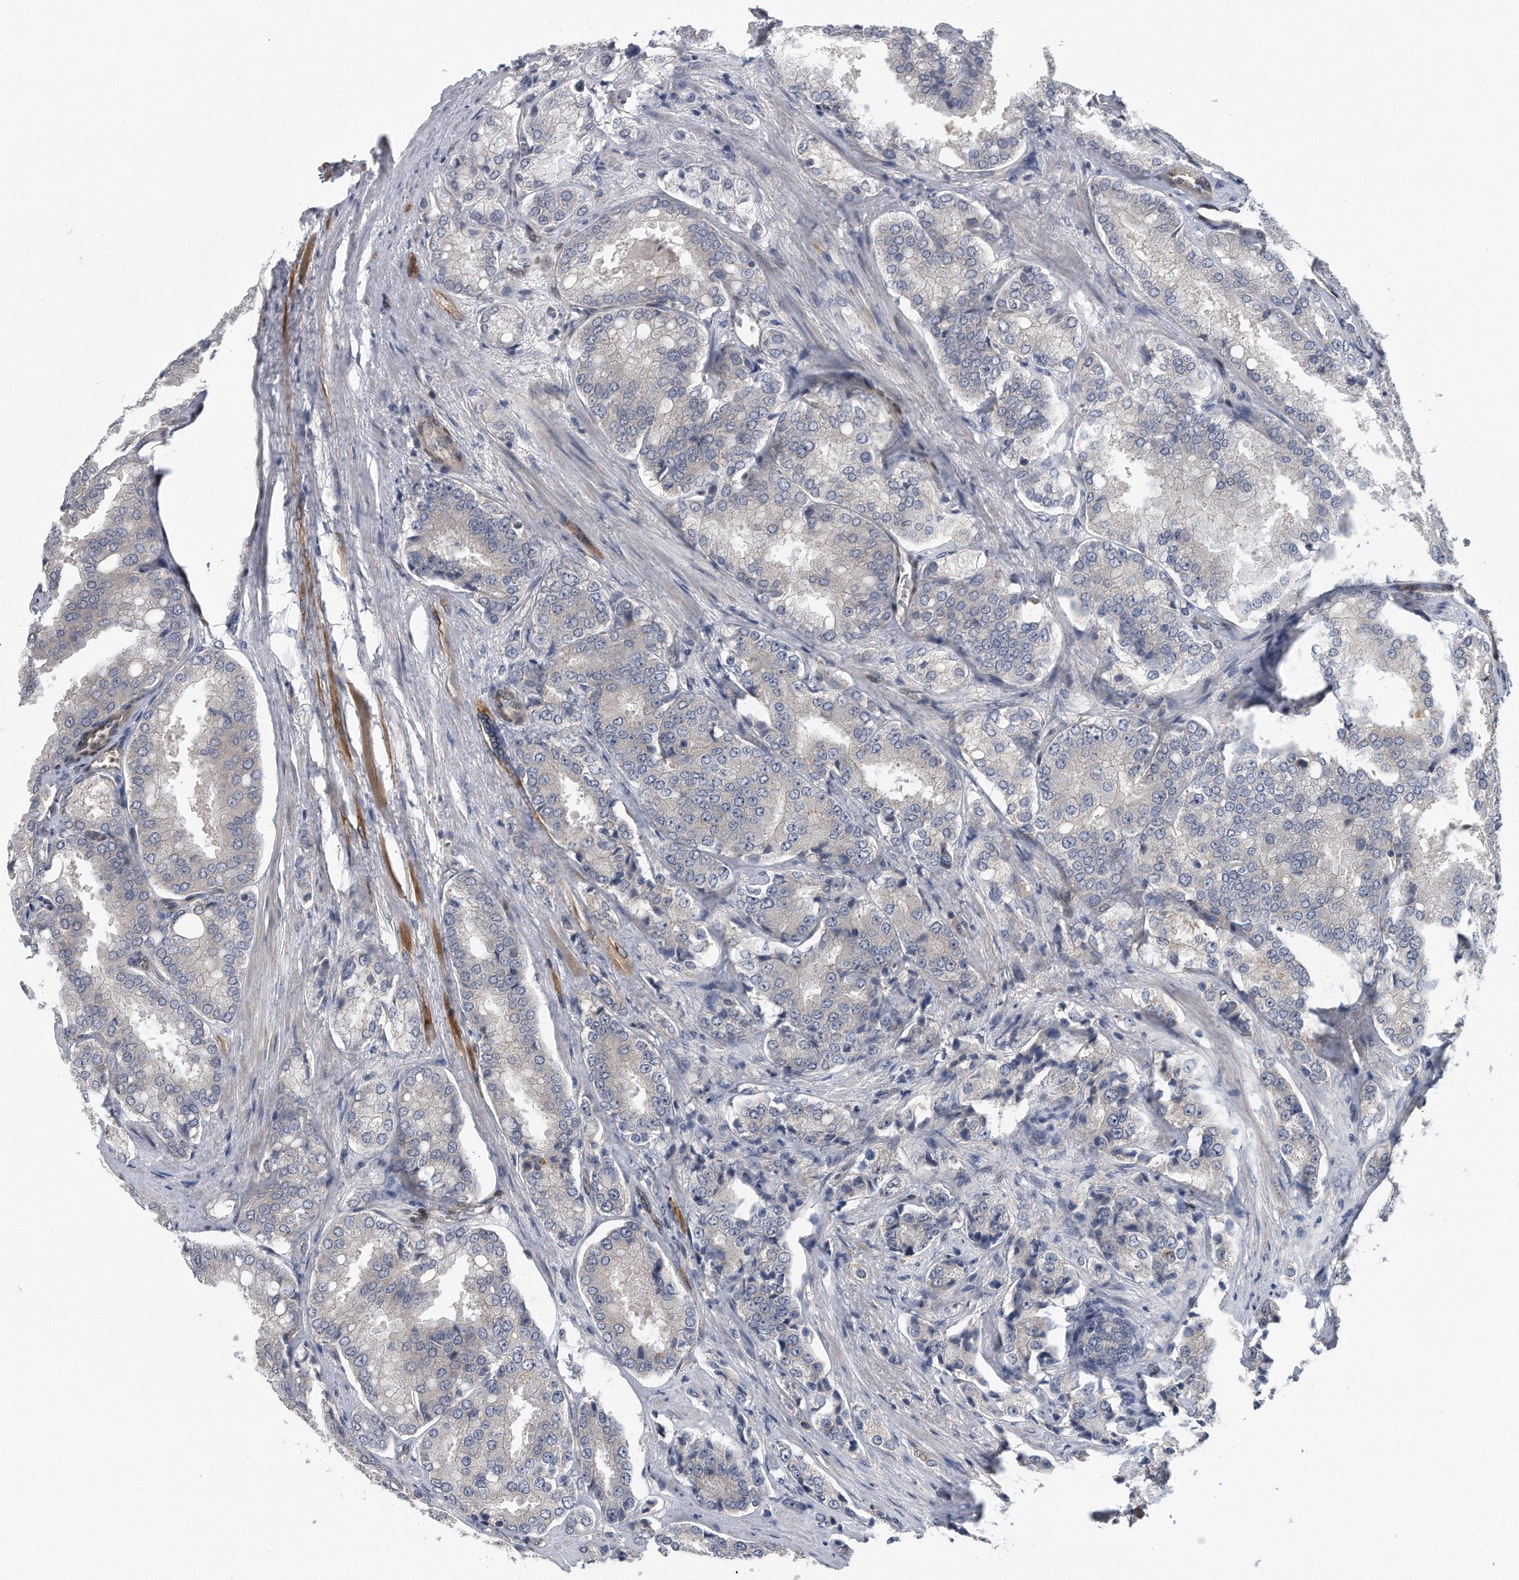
{"staining": {"intensity": "negative", "quantity": "none", "location": "none"}, "tissue": "prostate cancer", "cell_type": "Tumor cells", "image_type": "cancer", "snomed": [{"axis": "morphology", "description": "Adenocarcinoma, High grade"}, {"axis": "topography", "description": "Prostate"}], "caption": "Prostate cancer was stained to show a protein in brown. There is no significant expression in tumor cells.", "gene": "ZNF79", "patient": {"sex": "male", "age": 50}}